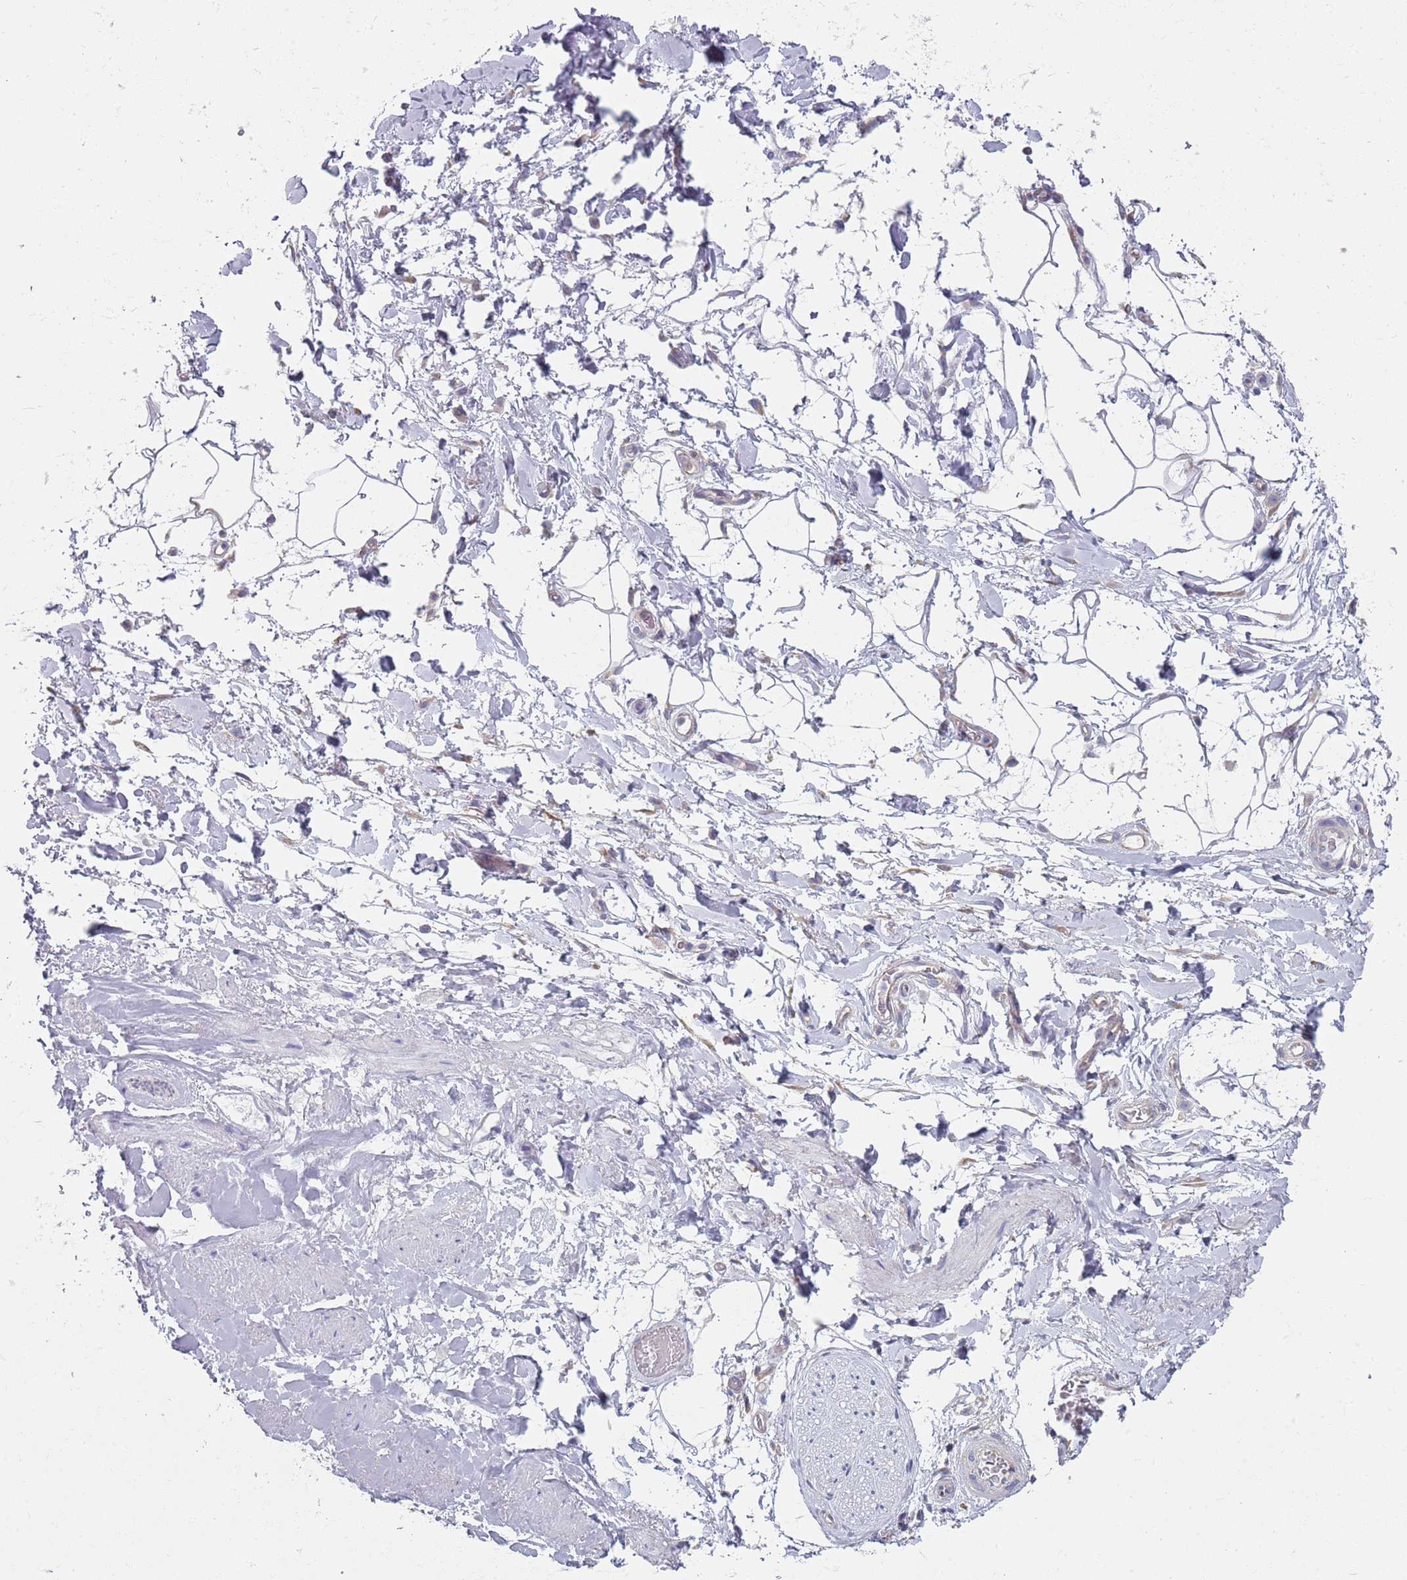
{"staining": {"intensity": "negative", "quantity": "none", "location": "none"}, "tissue": "adipose tissue", "cell_type": "Adipocytes", "image_type": "normal", "snomed": [{"axis": "morphology", "description": "Normal tissue, NOS"}, {"axis": "morphology", "description": "Adenocarcinoma, NOS"}, {"axis": "topography", "description": "Rectum"}, {"axis": "topography", "description": "Vagina"}, {"axis": "topography", "description": "Peripheral nerve tissue"}], "caption": "A micrograph of adipose tissue stained for a protein reveals no brown staining in adipocytes. The staining was performed using DAB (3,3'-diaminobenzidine) to visualize the protein expression in brown, while the nuclei were stained in blue with hematoxylin (Magnification: 20x).", "gene": "RPL17", "patient": {"sex": "female", "age": 71}}